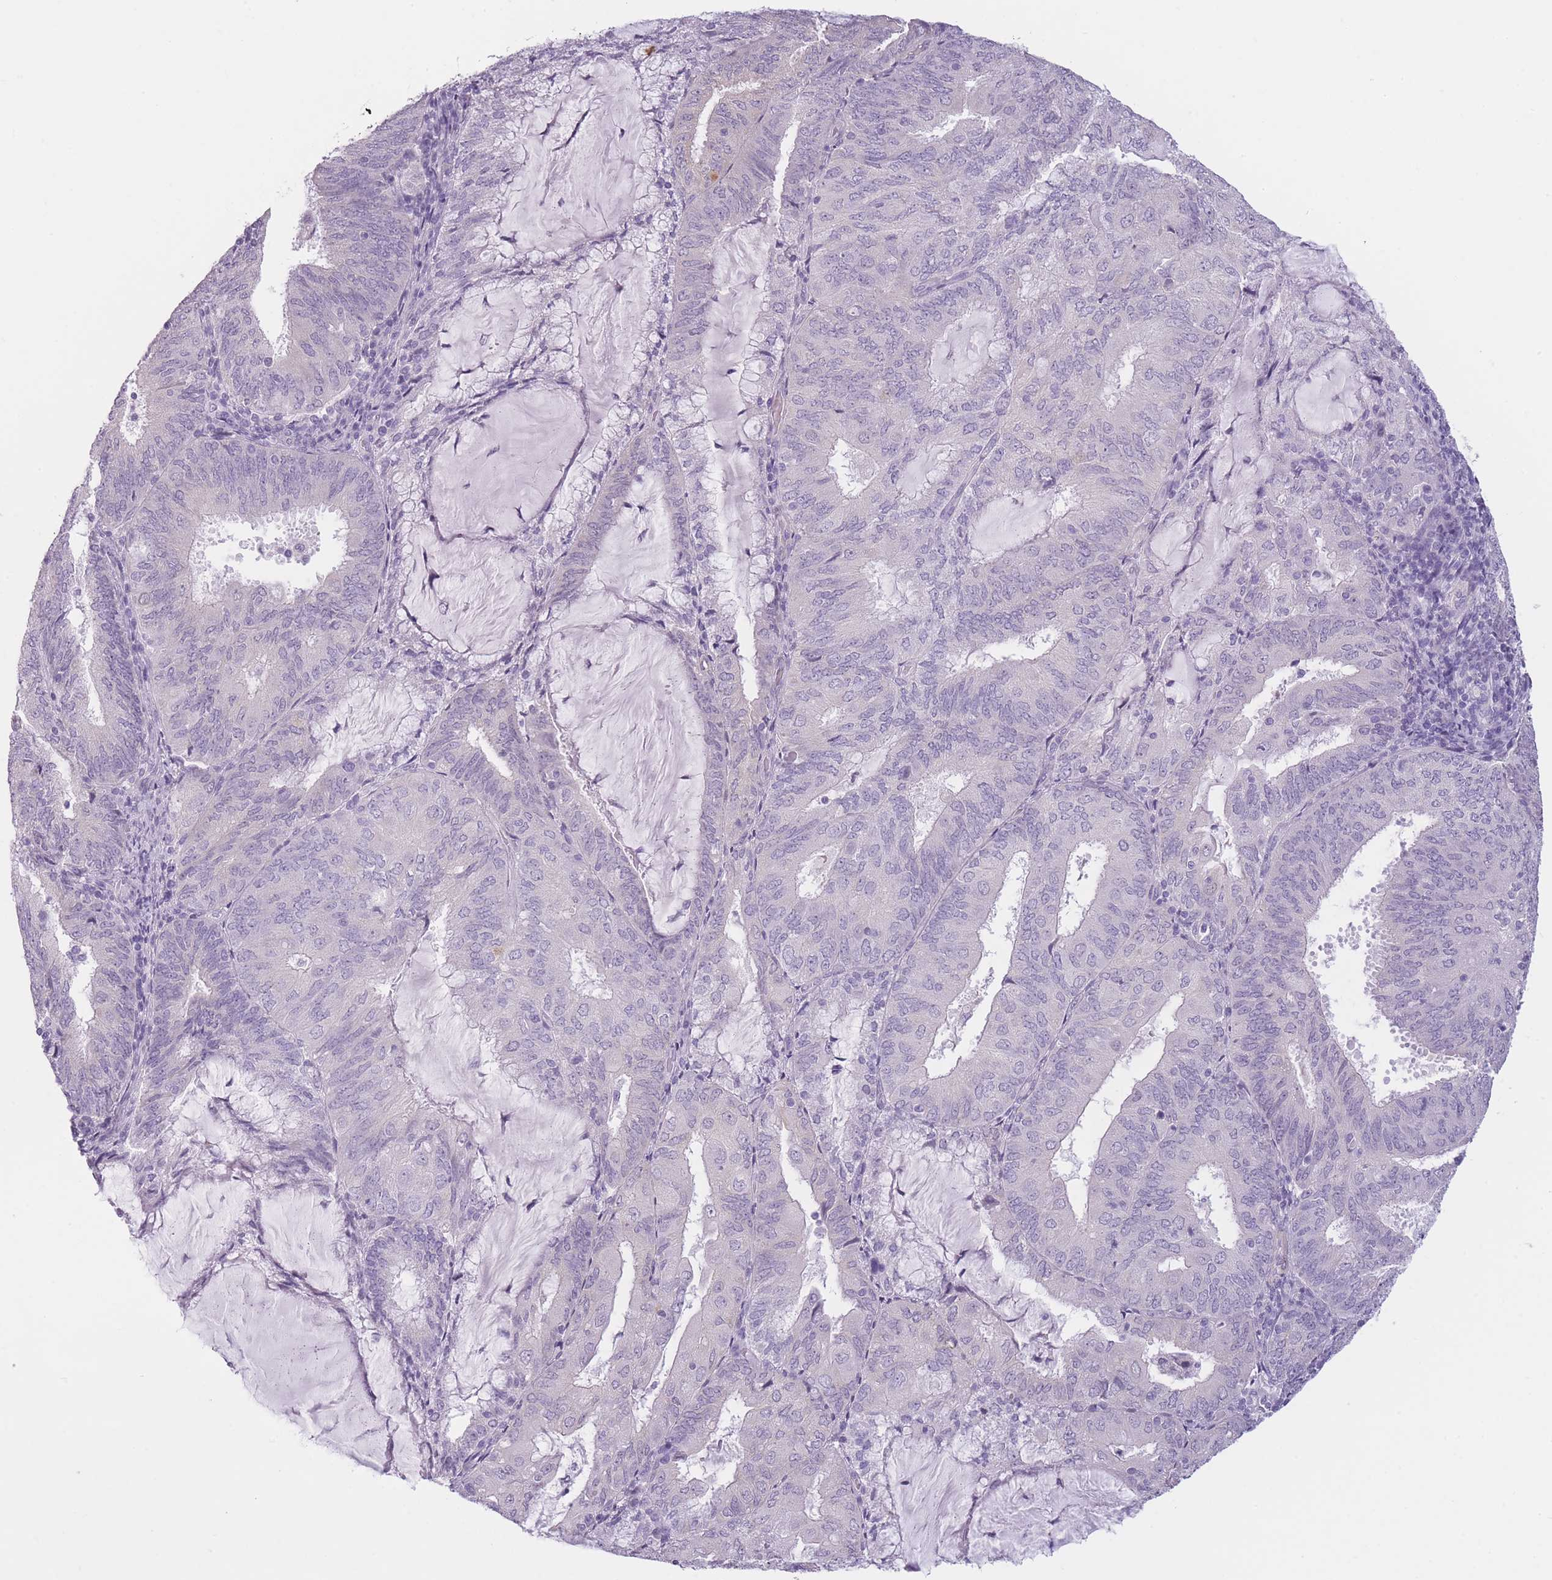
{"staining": {"intensity": "negative", "quantity": "none", "location": "none"}, "tissue": "endometrial cancer", "cell_type": "Tumor cells", "image_type": "cancer", "snomed": [{"axis": "morphology", "description": "Adenocarcinoma, NOS"}, {"axis": "topography", "description": "Endometrium"}], "caption": "DAB immunohistochemical staining of human endometrial adenocarcinoma reveals no significant expression in tumor cells.", "gene": "TMEM236", "patient": {"sex": "female", "age": 81}}